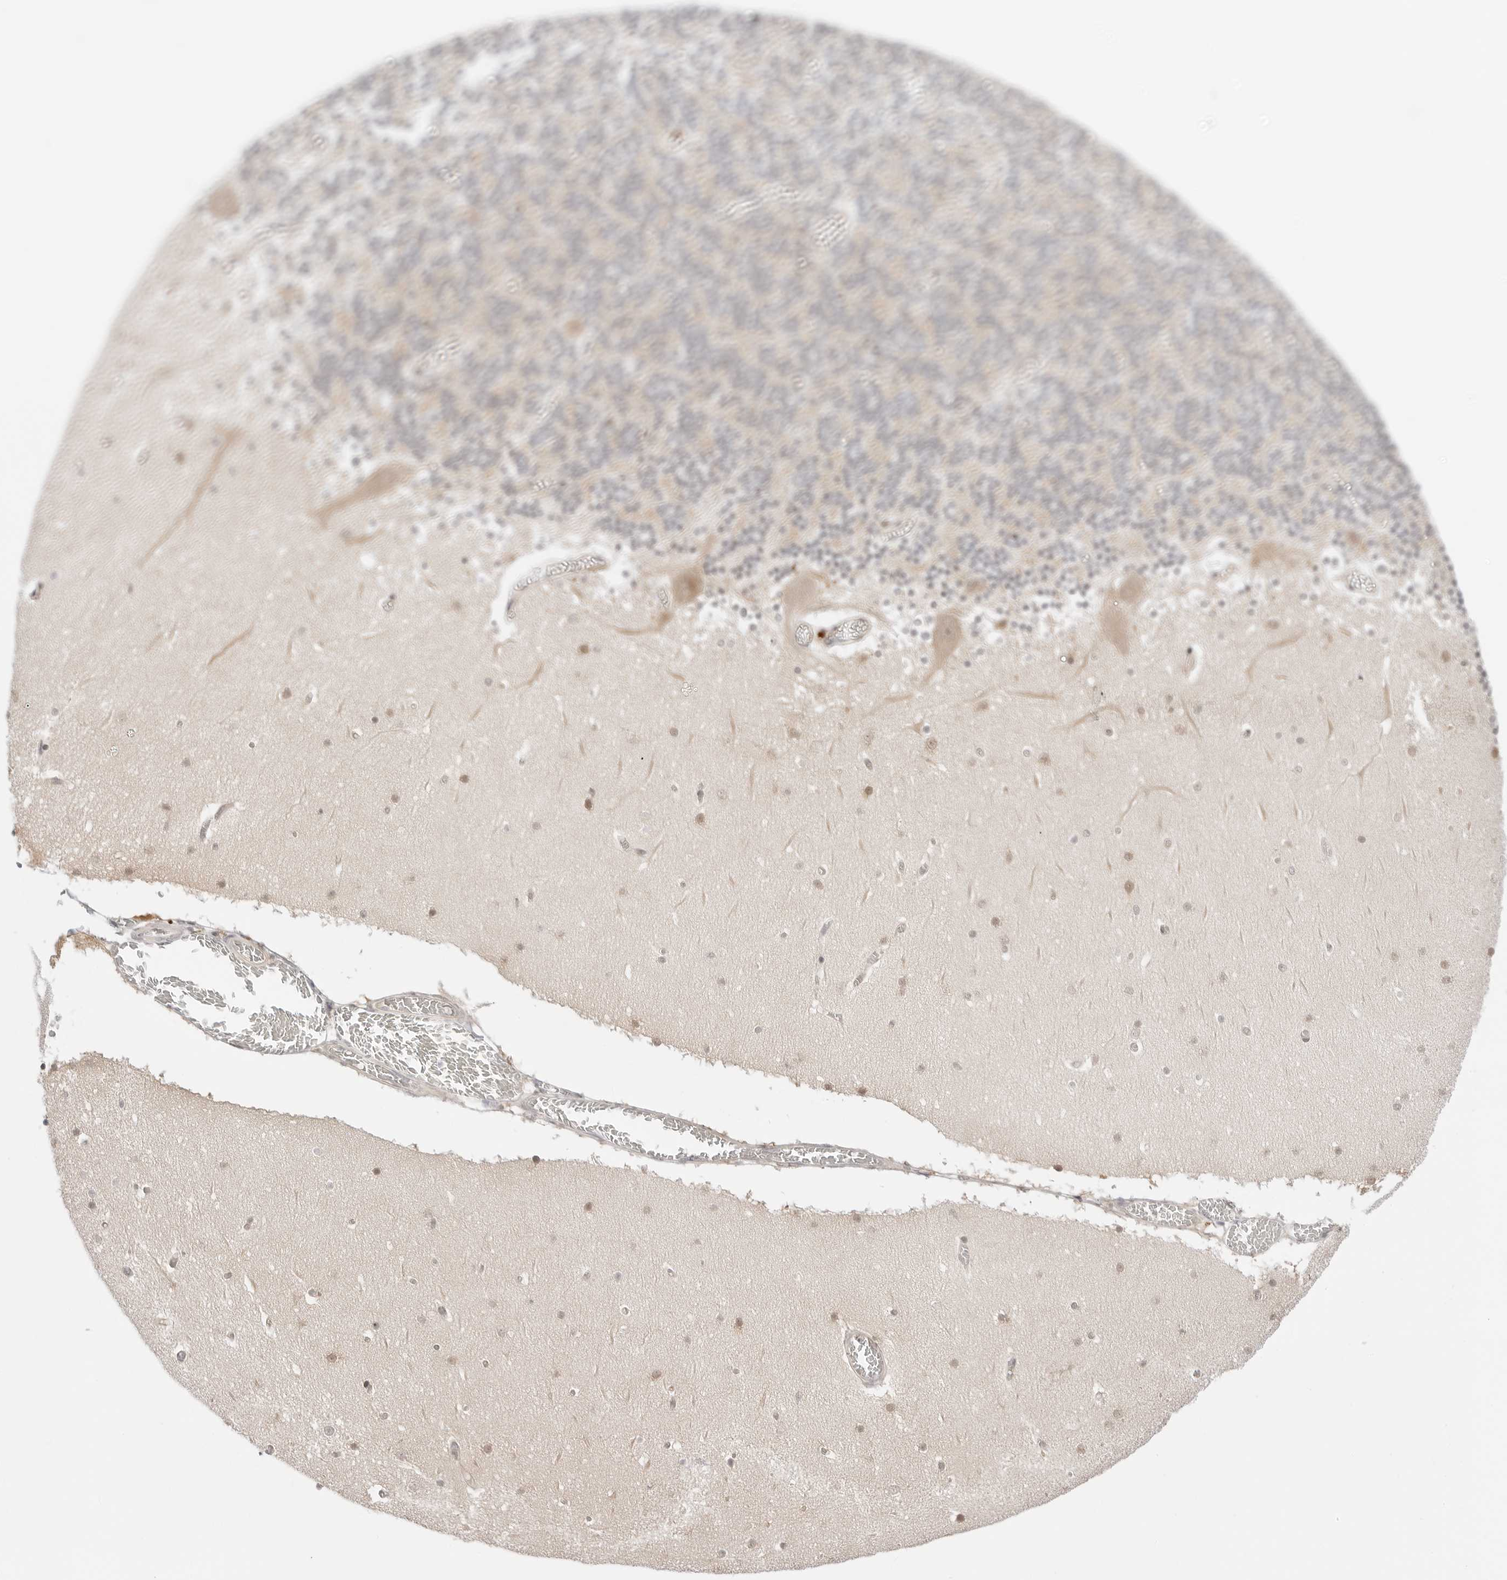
{"staining": {"intensity": "moderate", "quantity": "25%-75%", "location": "cytoplasmic/membranous,nuclear"}, "tissue": "cerebellum", "cell_type": "Cells in granular layer", "image_type": "normal", "snomed": [{"axis": "morphology", "description": "Normal tissue, NOS"}, {"axis": "topography", "description": "Cerebellum"}], "caption": "This is a micrograph of immunohistochemistry (IHC) staining of benign cerebellum, which shows moderate expression in the cytoplasmic/membranous,nuclear of cells in granular layer.", "gene": "NUDC", "patient": {"sex": "female", "age": 28}}